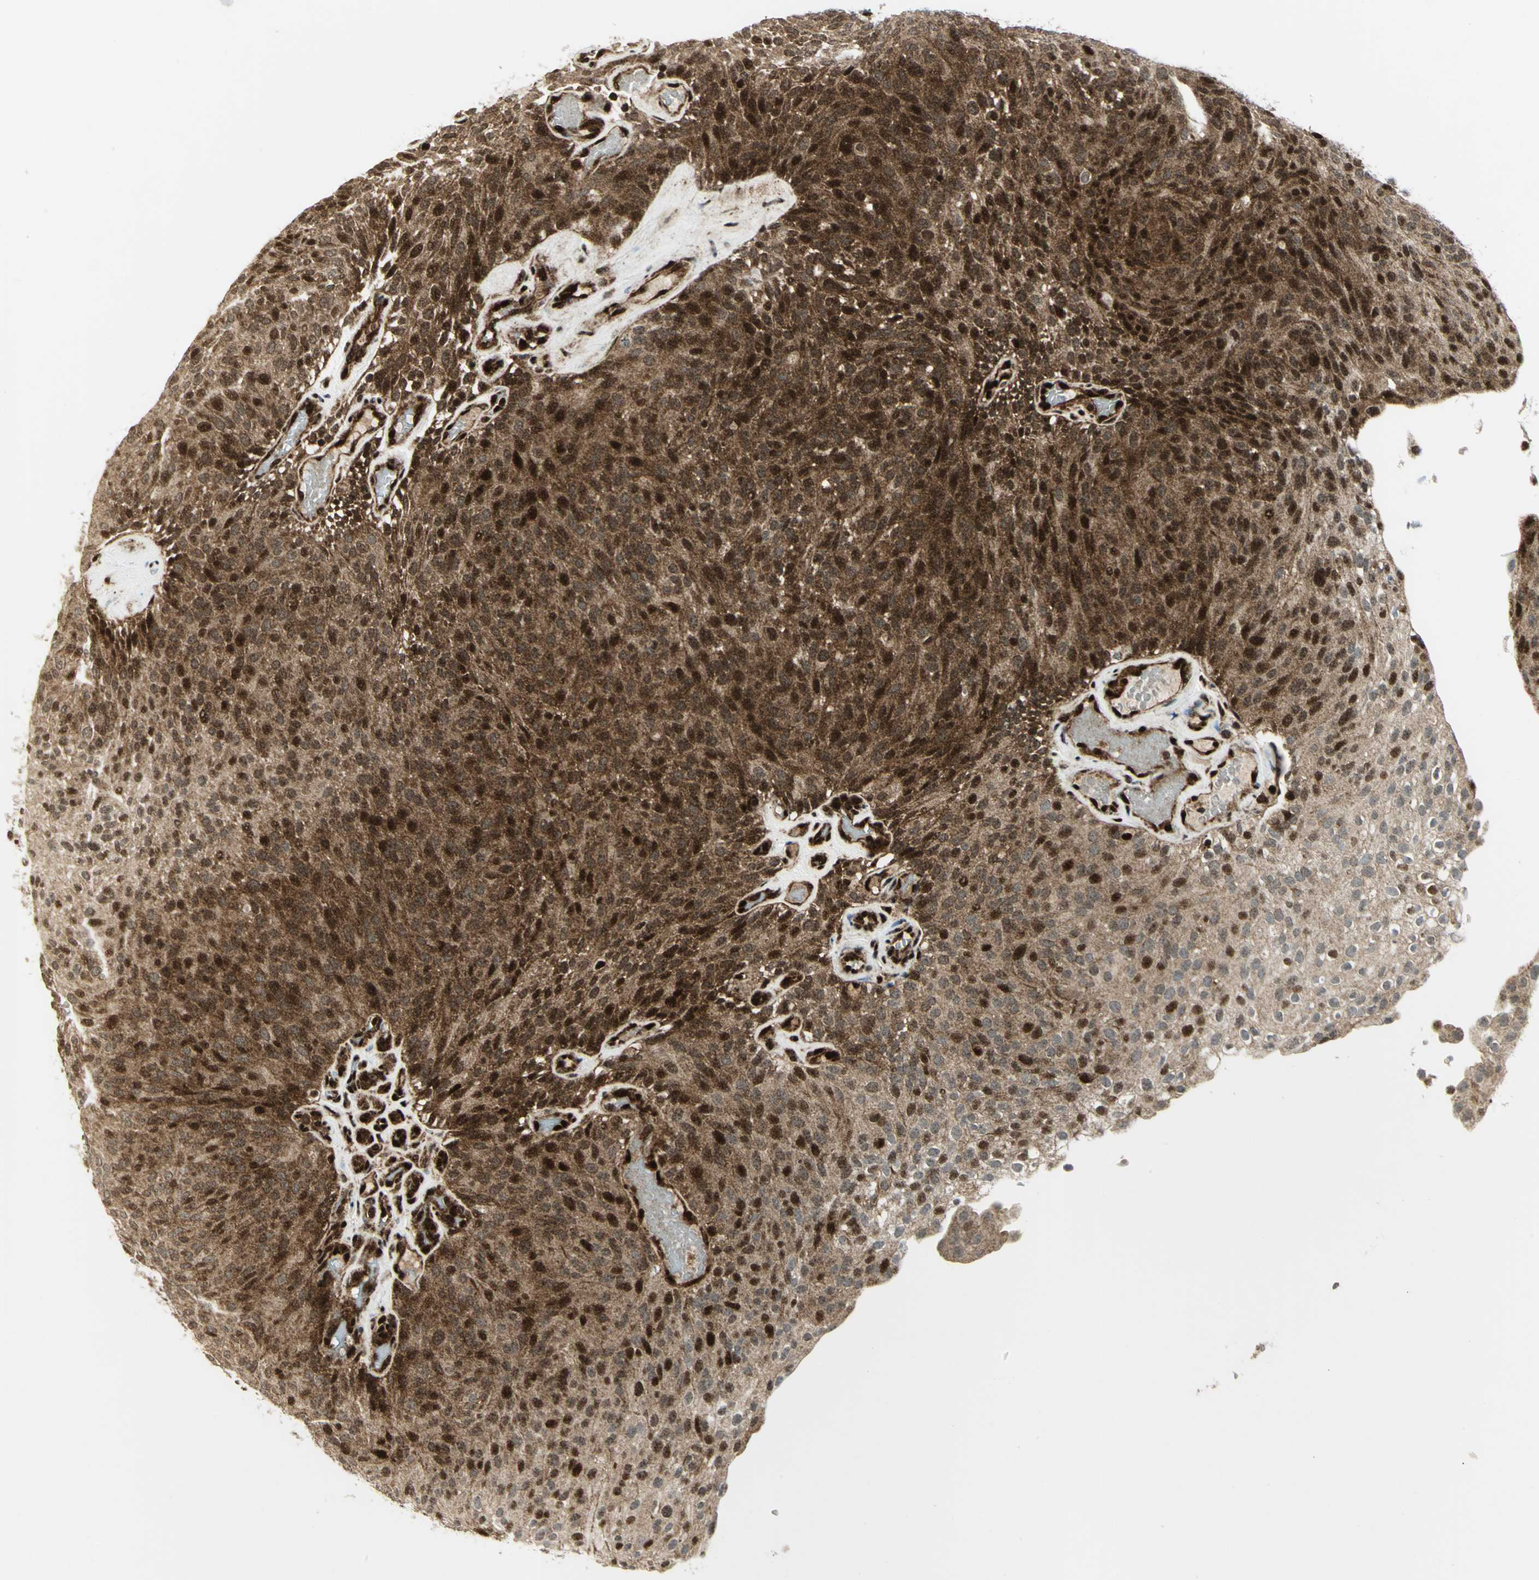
{"staining": {"intensity": "strong", "quantity": ">75%", "location": "cytoplasmic/membranous,nuclear"}, "tissue": "urothelial cancer", "cell_type": "Tumor cells", "image_type": "cancer", "snomed": [{"axis": "morphology", "description": "Urothelial carcinoma, Low grade"}, {"axis": "topography", "description": "Urinary bladder"}], "caption": "DAB (3,3'-diaminobenzidine) immunohistochemical staining of human low-grade urothelial carcinoma displays strong cytoplasmic/membranous and nuclear protein expression in about >75% of tumor cells. Ihc stains the protein of interest in brown and the nuclei are stained blue.", "gene": "COPS5", "patient": {"sex": "male", "age": 78}}